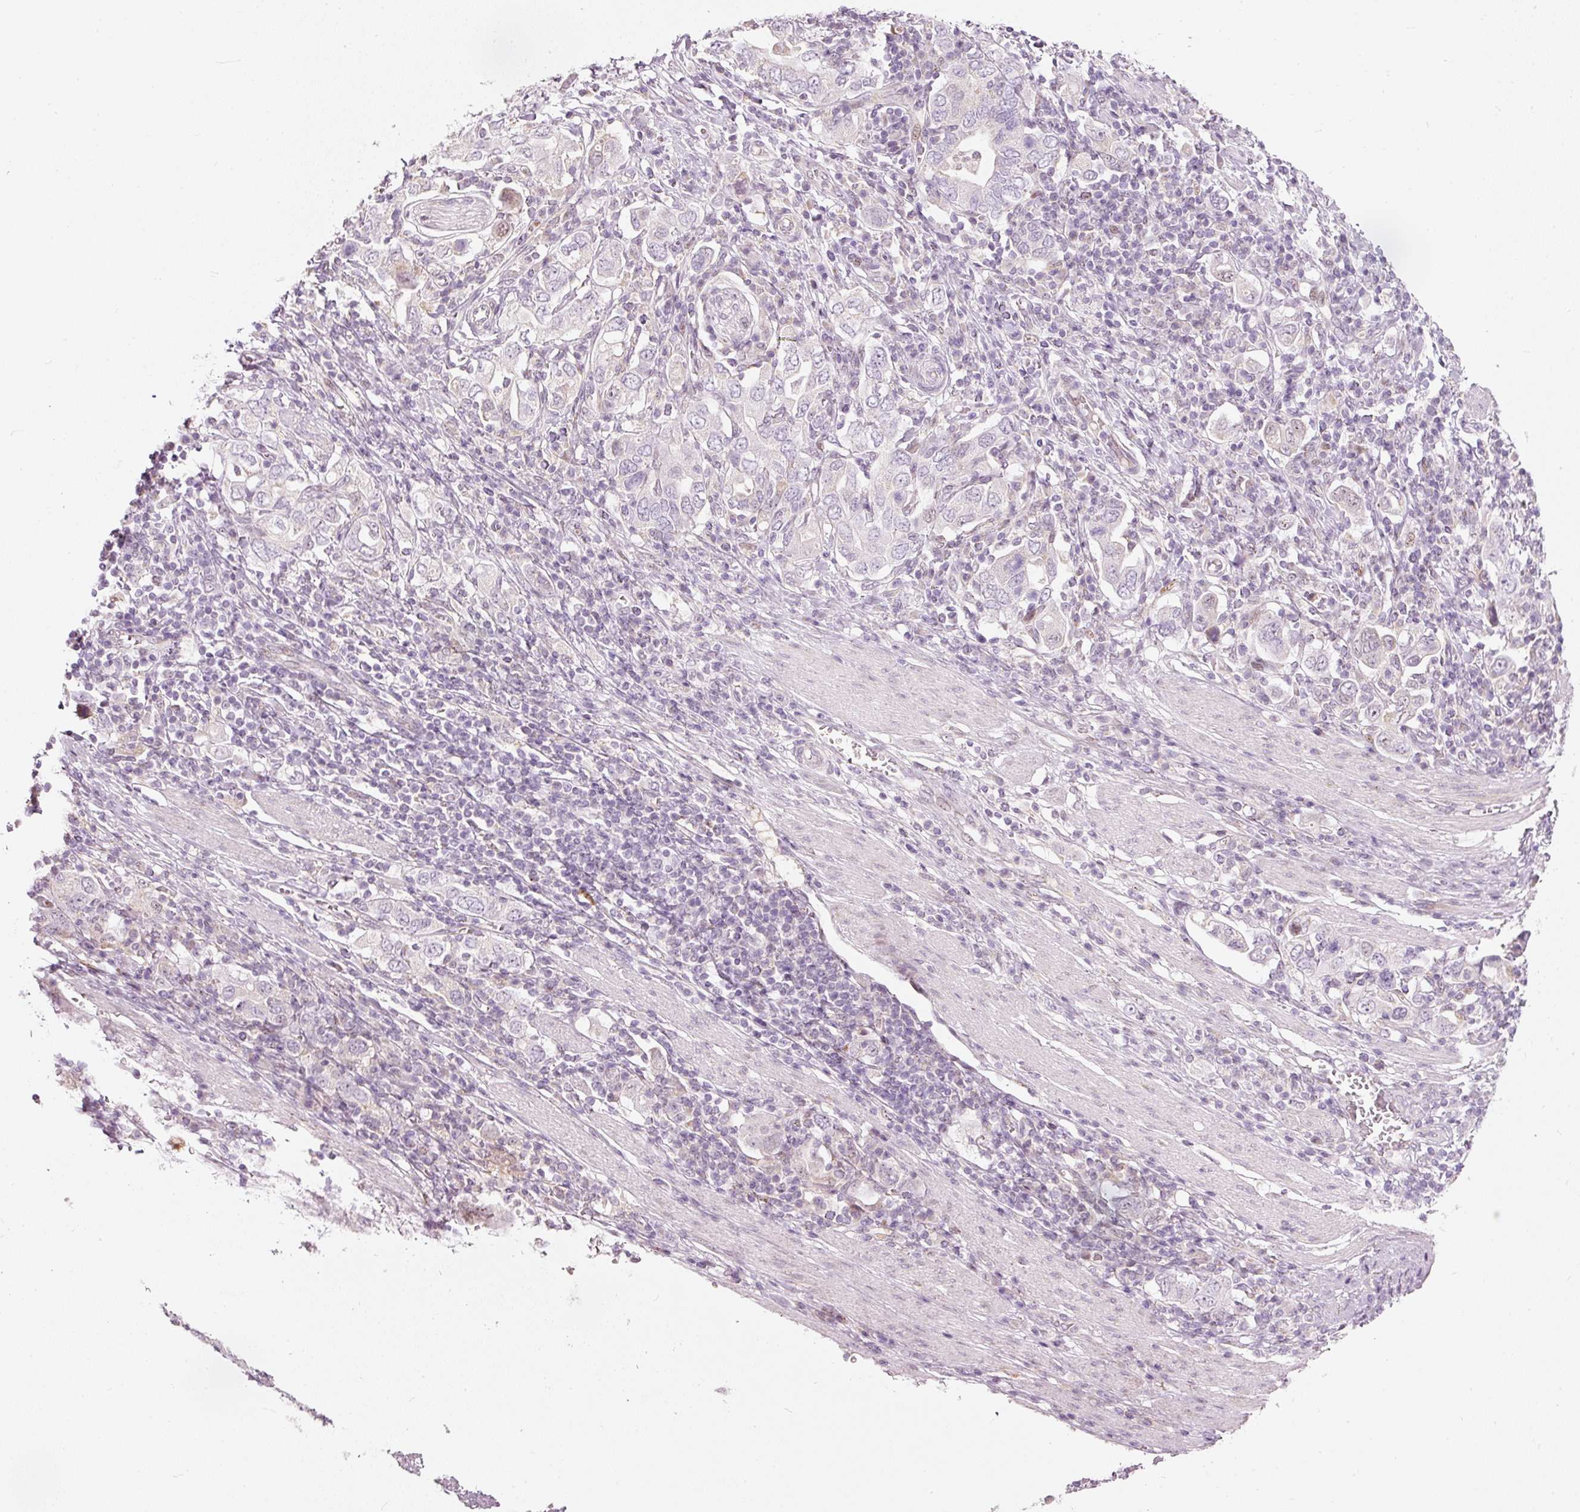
{"staining": {"intensity": "negative", "quantity": "none", "location": "none"}, "tissue": "stomach cancer", "cell_type": "Tumor cells", "image_type": "cancer", "snomed": [{"axis": "morphology", "description": "Adenocarcinoma, NOS"}, {"axis": "topography", "description": "Stomach, upper"}, {"axis": "topography", "description": "Stomach"}], "caption": "Tumor cells show no significant protein positivity in stomach cancer.", "gene": "RNF39", "patient": {"sex": "male", "age": 62}}